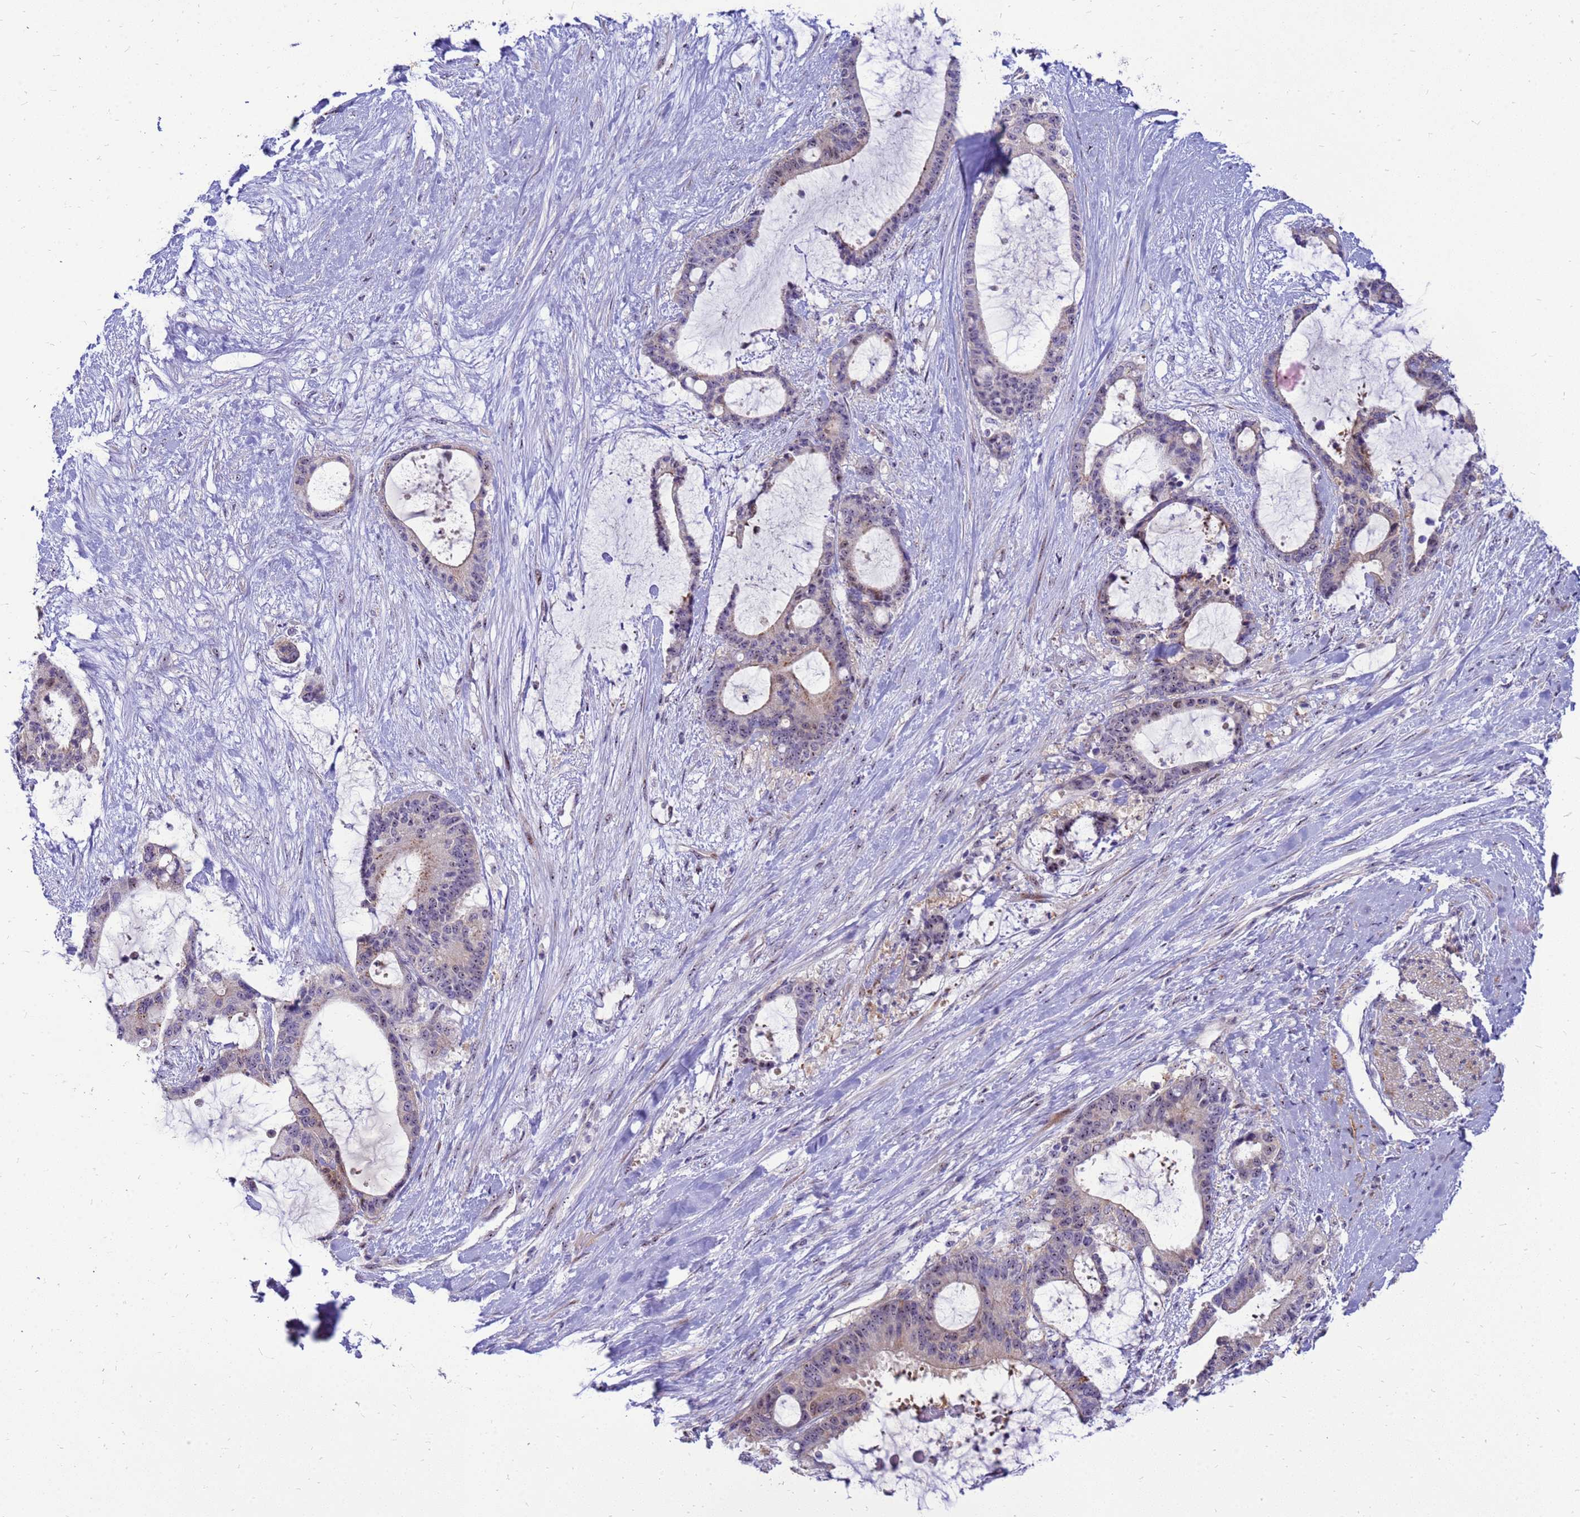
{"staining": {"intensity": "weak", "quantity": "<25%", "location": "cytoplasmic/membranous"}, "tissue": "liver cancer", "cell_type": "Tumor cells", "image_type": "cancer", "snomed": [{"axis": "morphology", "description": "Normal tissue, NOS"}, {"axis": "morphology", "description": "Cholangiocarcinoma"}, {"axis": "topography", "description": "Liver"}, {"axis": "topography", "description": "Peripheral nerve tissue"}], "caption": "Liver cholangiocarcinoma was stained to show a protein in brown. There is no significant expression in tumor cells. The staining was performed using DAB to visualize the protein expression in brown, while the nuclei were stained in blue with hematoxylin (Magnification: 20x).", "gene": "RSPO1", "patient": {"sex": "female", "age": 73}}